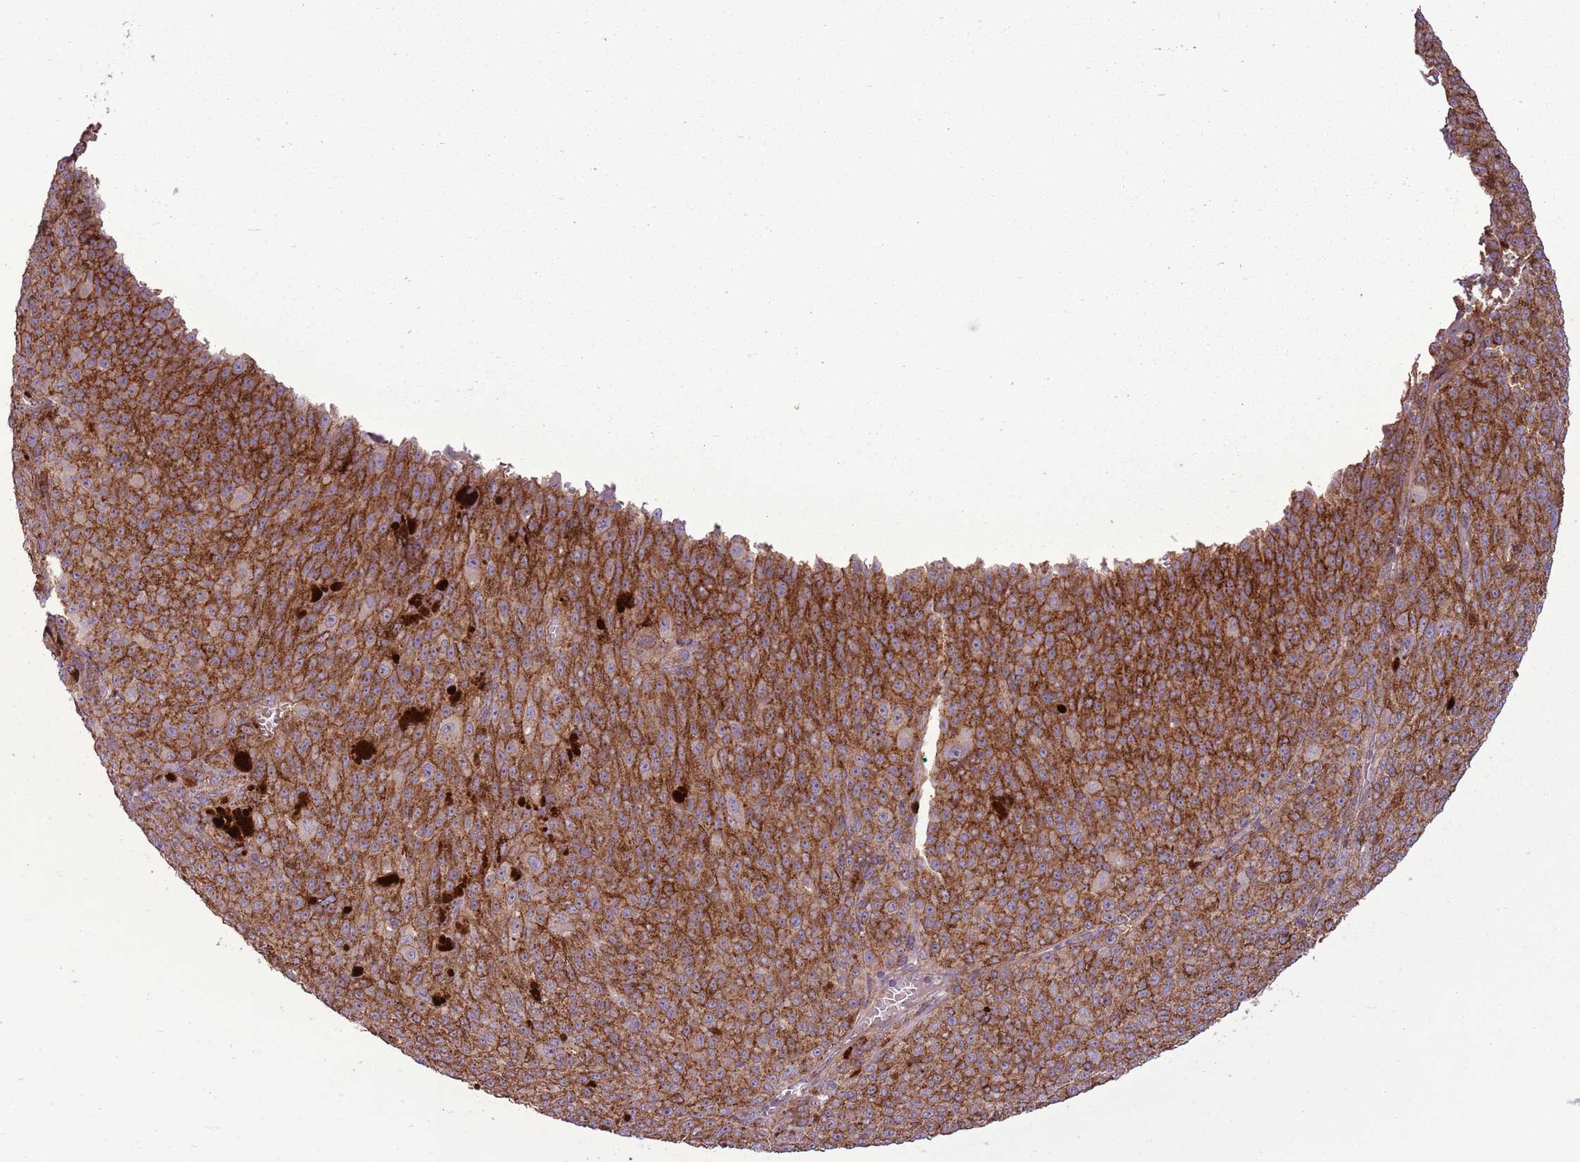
{"staining": {"intensity": "strong", "quantity": ">75%", "location": "cytoplasmic/membranous"}, "tissue": "melanoma", "cell_type": "Tumor cells", "image_type": "cancer", "snomed": [{"axis": "morphology", "description": "Malignant melanoma, NOS"}, {"axis": "topography", "description": "Skin"}], "caption": "Protein staining by IHC exhibits strong cytoplasmic/membranous staining in about >75% of tumor cells in melanoma.", "gene": "ANKRD24", "patient": {"sex": "female", "age": 52}}